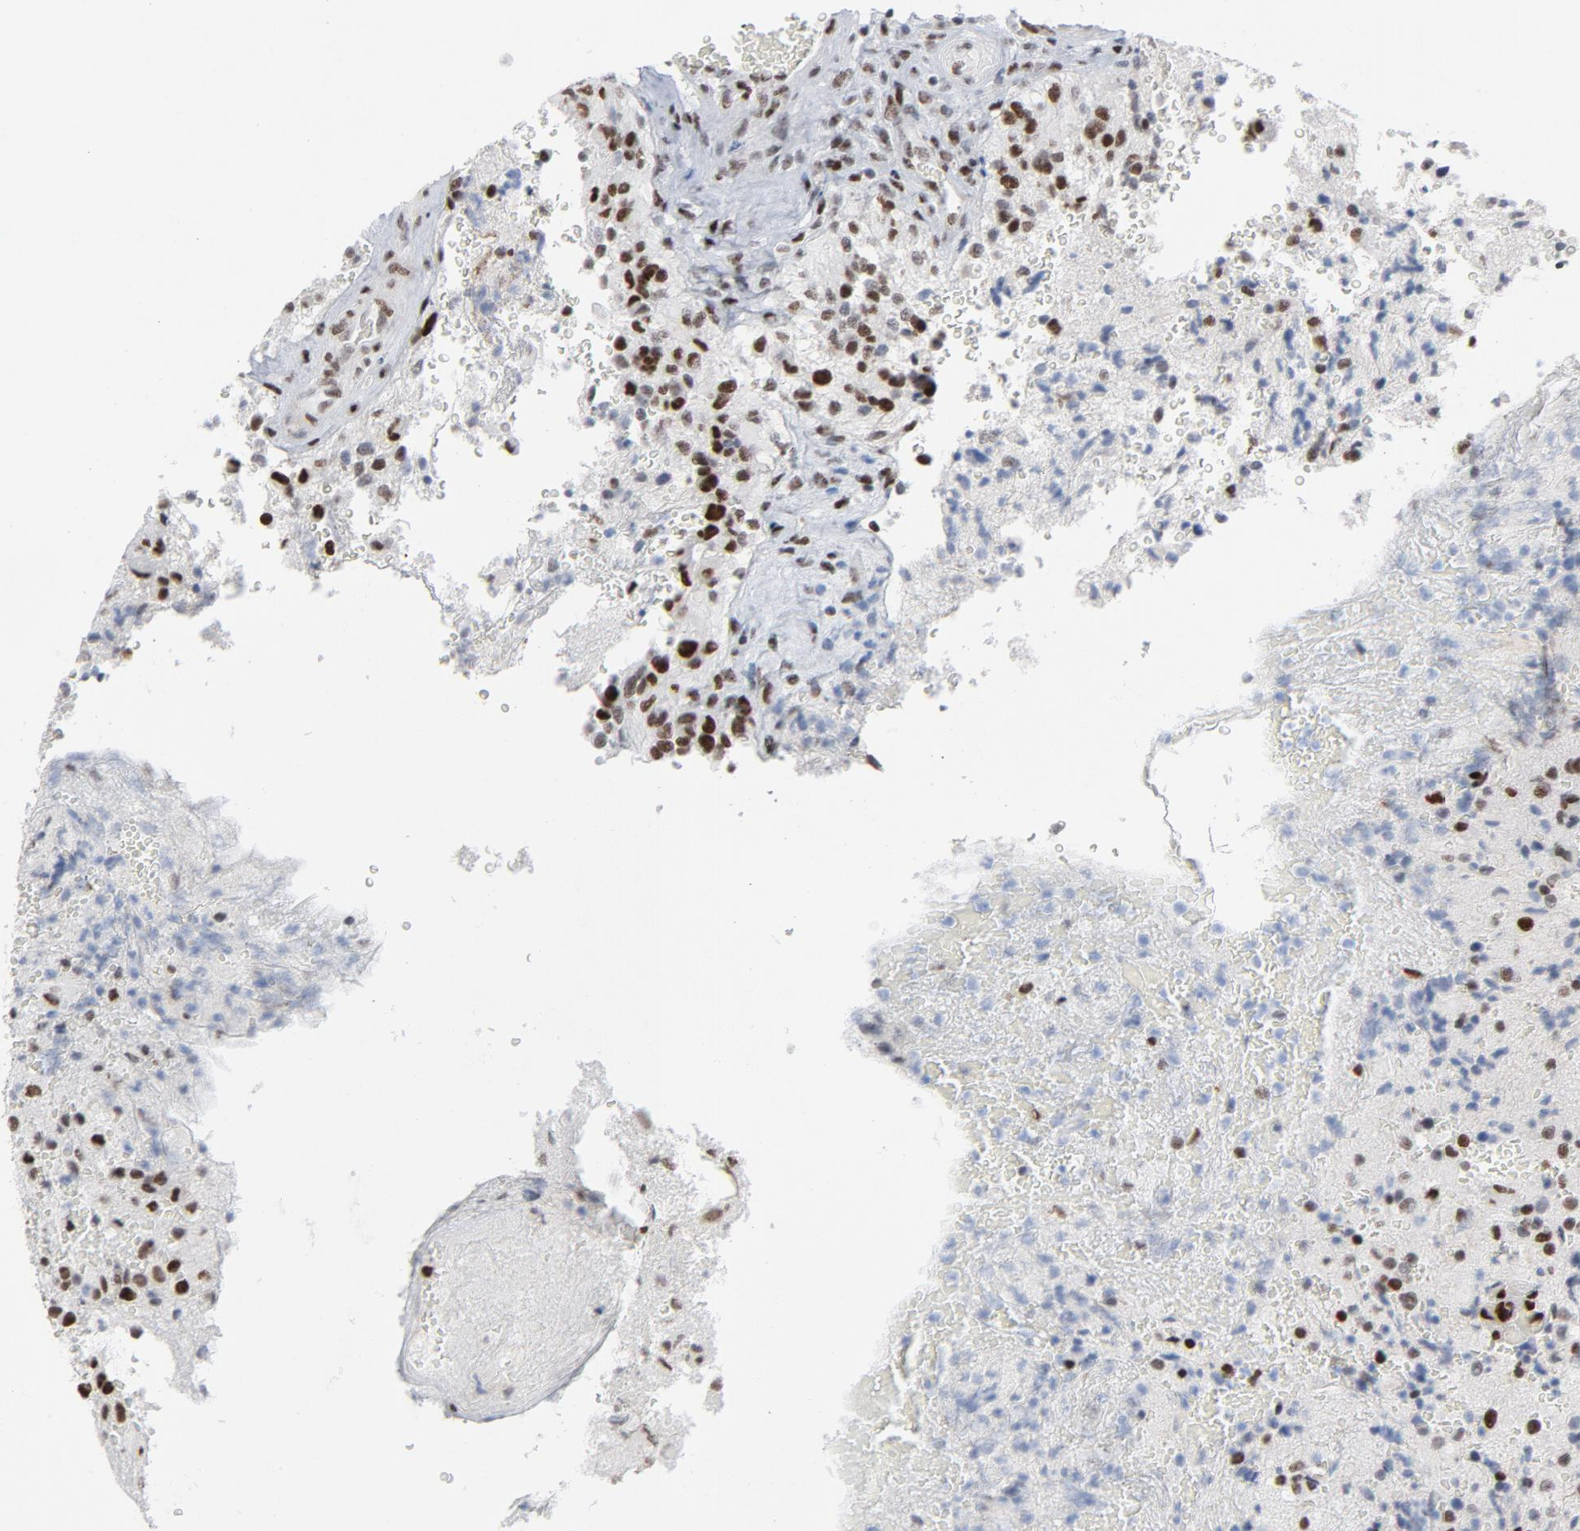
{"staining": {"intensity": "strong", "quantity": "25%-75%", "location": "nuclear"}, "tissue": "glioma", "cell_type": "Tumor cells", "image_type": "cancer", "snomed": [{"axis": "morphology", "description": "Normal tissue, NOS"}, {"axis": "morphology", "description": "Glioma, malignant, High grade"}, {"axis": "topography", "description": "Cerebral cortex"}], "caption": "Immunohistochemistry (IHC) image of high-grade glioma (malignant) stained for a protein (brown), which reveals high levels of strong nuclear positivity in approximately 25%-75% of tumor cells.", "gene": "HSF1", "patient": {"sex": "male", "age": 56}}